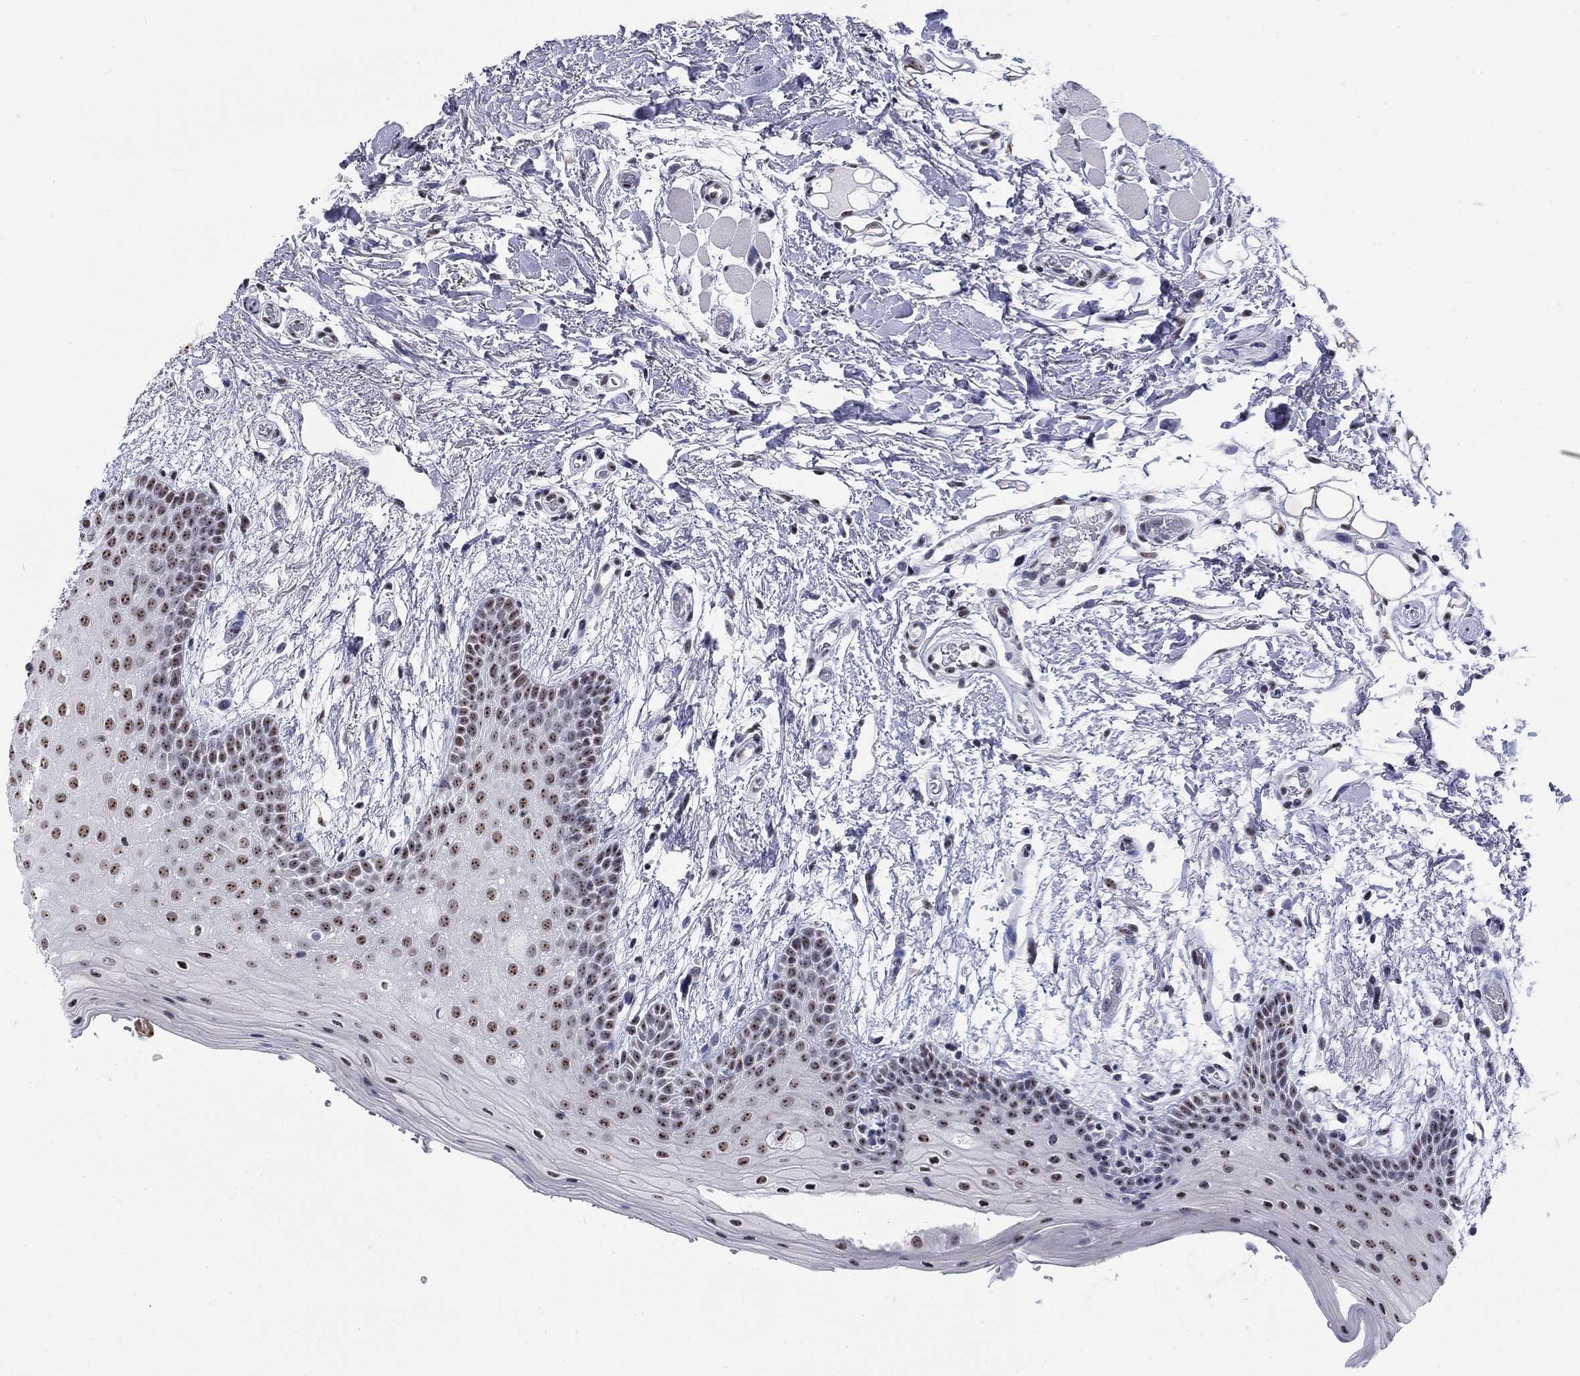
{"staining": {"intensity": "strong", "quantity": "25%-75%", "location": "nuclear"}, "tissue": "oral mucosa", "cell_type": "Squamous epithelial cells", "image_type": "normal", "snomed": [{"axis": "morphology", "description": "Normal tissue, NOS"}, {"axis": "topography", "description": "Oral tissue"}, {"axis": "topography", "description": "Tounge, NOS"}], "caption": "Immunohistochemical staining of unremarkable oral mucosa exhibits 25%-75% levels of strong nuclear protein expression in about 25%-75% of squamous epithelial cells. (brown staining indicates protein expression, while blue staining denotes nuclei).", "gene": "CSRNP3", "patient": {"sex": "female", "age": 86}}